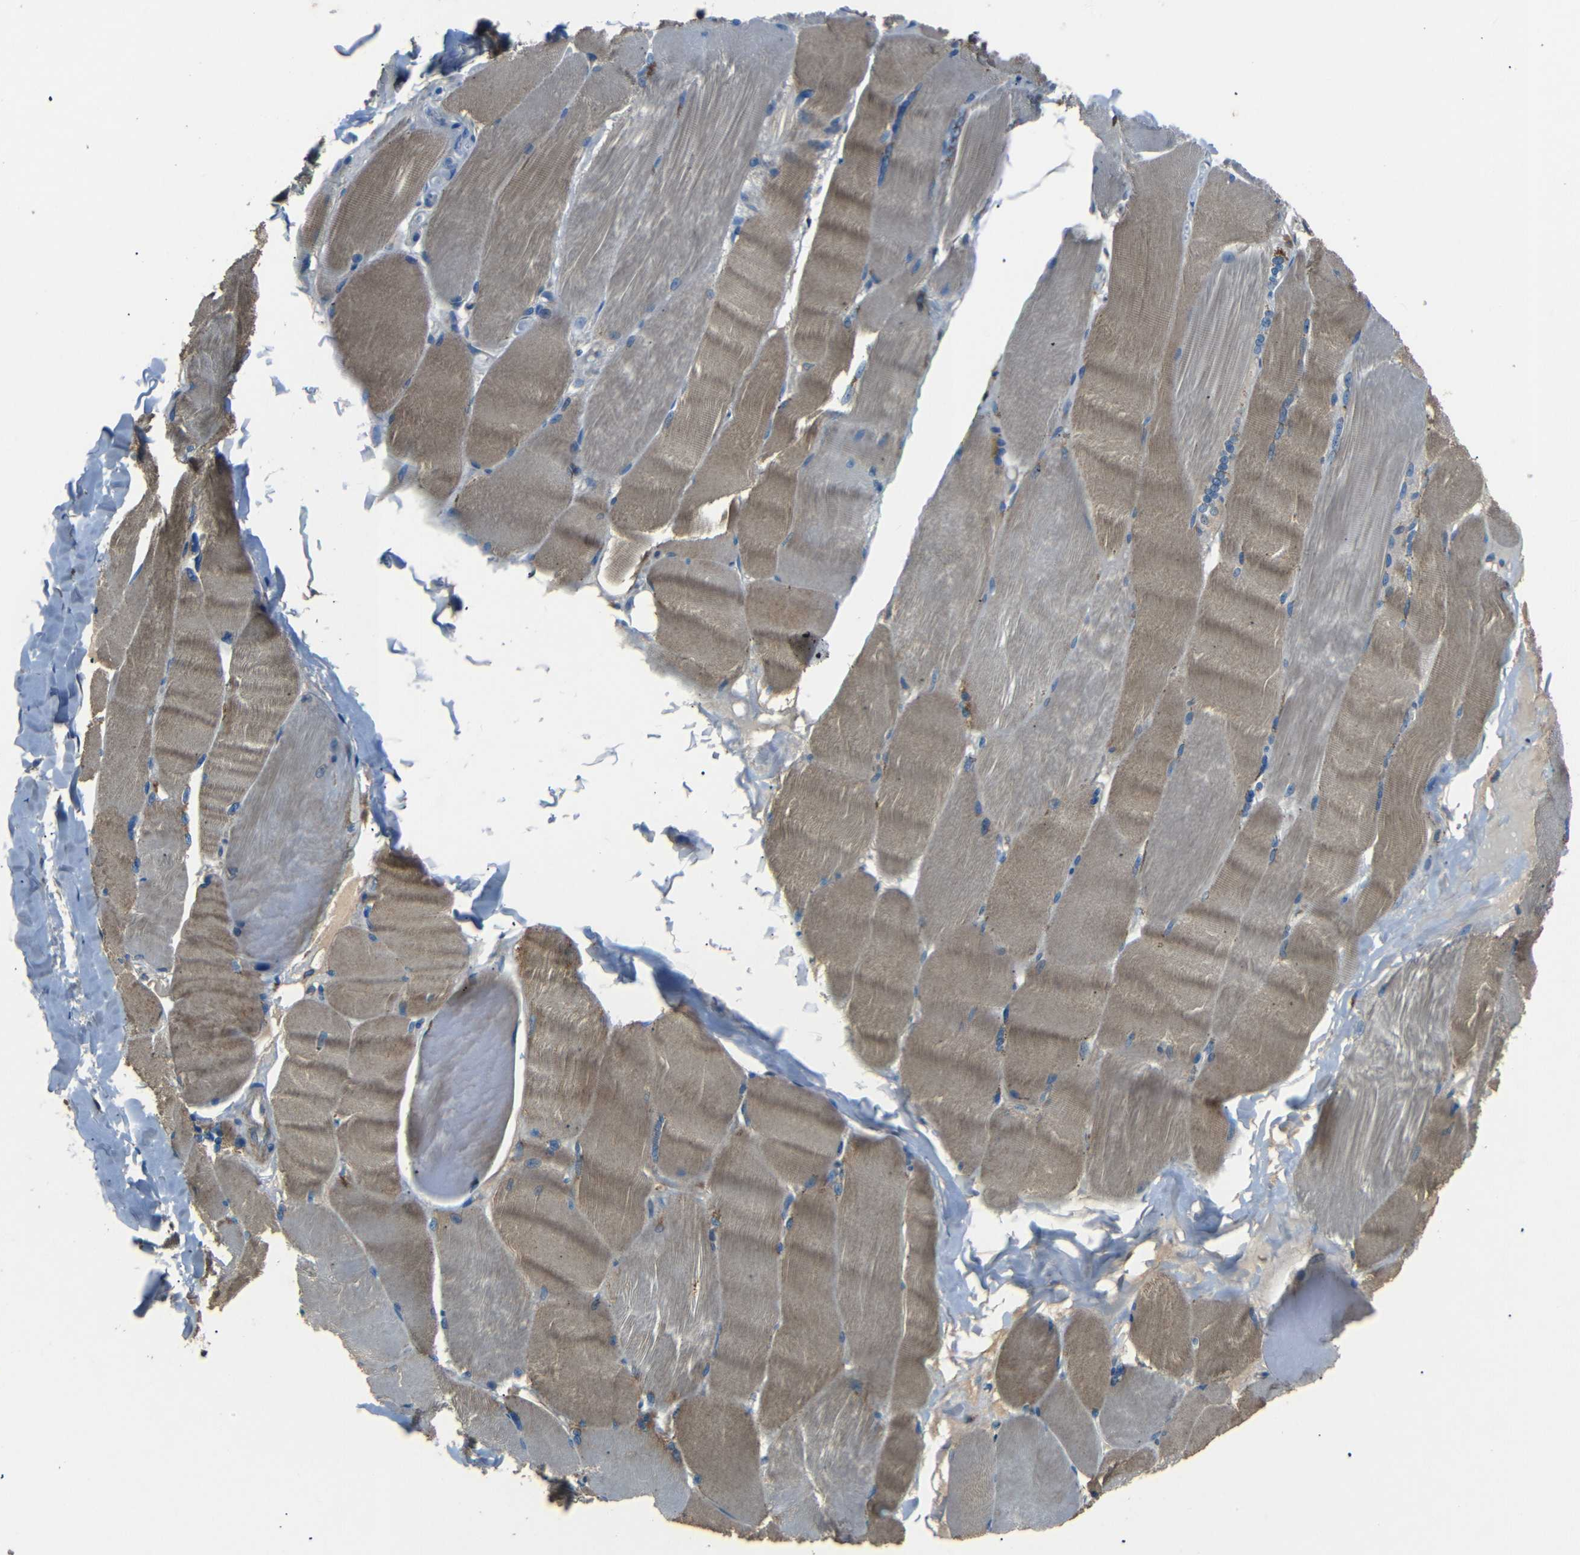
{"staining": {"intensity": "moderate", "quantity": ">75%", "location": "cytoplasmic/membranous"}, "tissue": "skeletal muscle", "cell_type": "Myocytes", "image_type": "normal", "snomed": [{"axis": "morphology", "description": "Normal tissue, NOS"}, {"axis": "topography", "description": "Skin"}, {"axis": "topography", "description": "Skeletal muscle"}], "caption": "Protein expression analysis of normal skeletal muscle reveals moderate cytoplasmic/membranous staining in approximately >75% of myocytes. (DAB IHC with brightfield microscopy, high magnification).", "gene": "NETO2", "patient": {"sex": "male", "age": 83}}